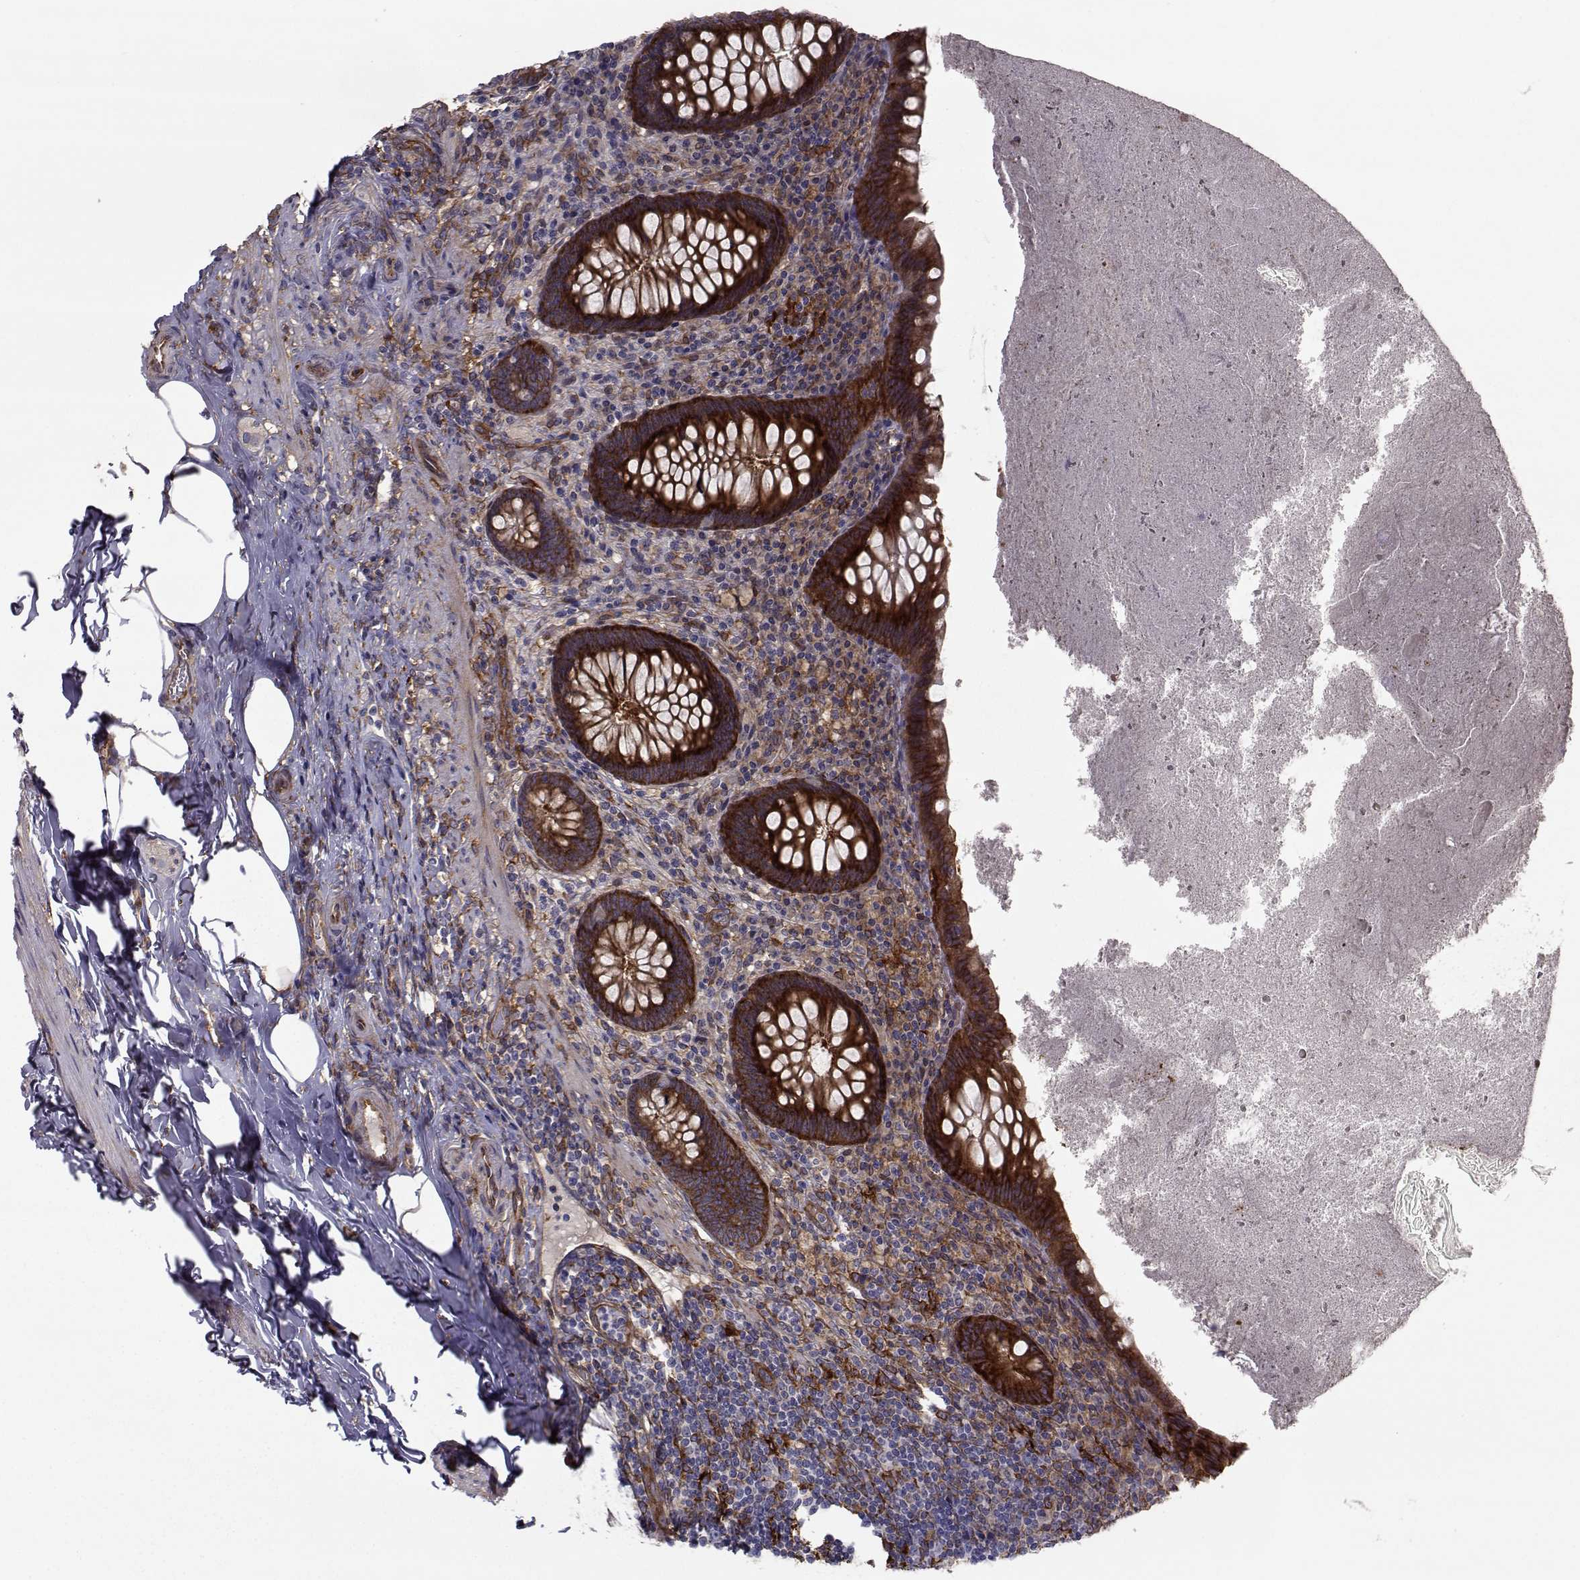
{"staining": {"intensity": "strong", "quantity": ">75%", "location": "cytoplasmic/membranous"}, "tissue": "appendix", "cell_type": "Glandular cells", "image_type": "normal", "snomed": [{"axis": "morphology", "description": "Normal tissue, NOS"}, {"axis": "topography", "description": "Appendix"}], "caption": "Immunohistochemical staining of normal appendix reveals high levels of strong cytoplasmic/membranous expression in approximately >75% of glandular cells.", "gene": "TRIP10", "patient": {"sex": "male", "age": 47}}